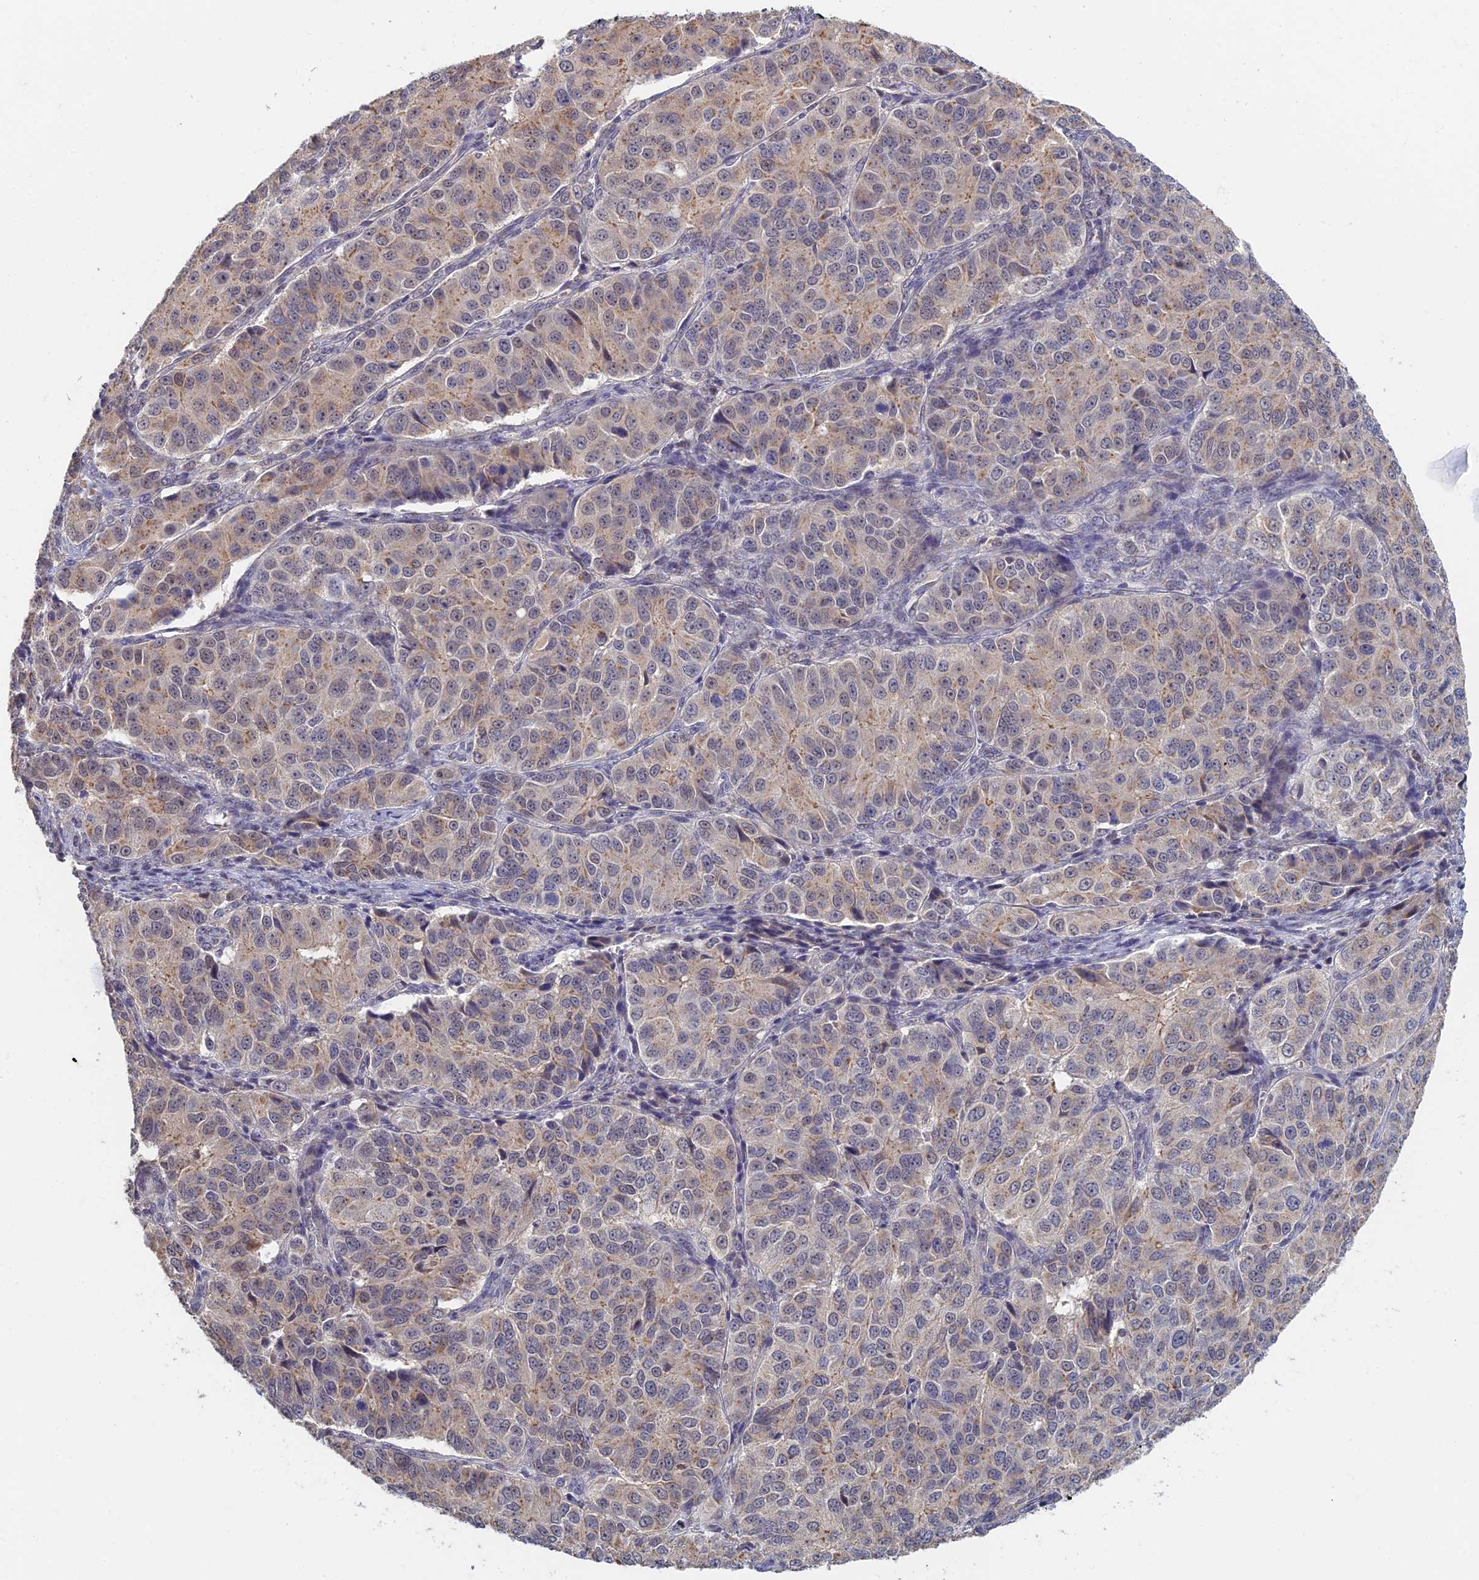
{"staining": {"intensity": "weak", "quantity": "25%-75%", "location": "cytoplasmic/membranous"}, "tissue": "ovarian cancer", "cell_type": "Tumor cells", "image_type": "cancer", "snomed": [{"axis": "morphology", "description": "Carcinoma, endometroid"}, {"axis": "topography", "description": "Ovary"}], "caption": "Brown immunohistochemical staining in endometroid carcinoma (ovarian) displays weak cytoplasmic/membranous staining in approximately 25%-75% of tumor cells.", "gene": "GPATCH1", "patient": {"sex": "female", "age": 51}}